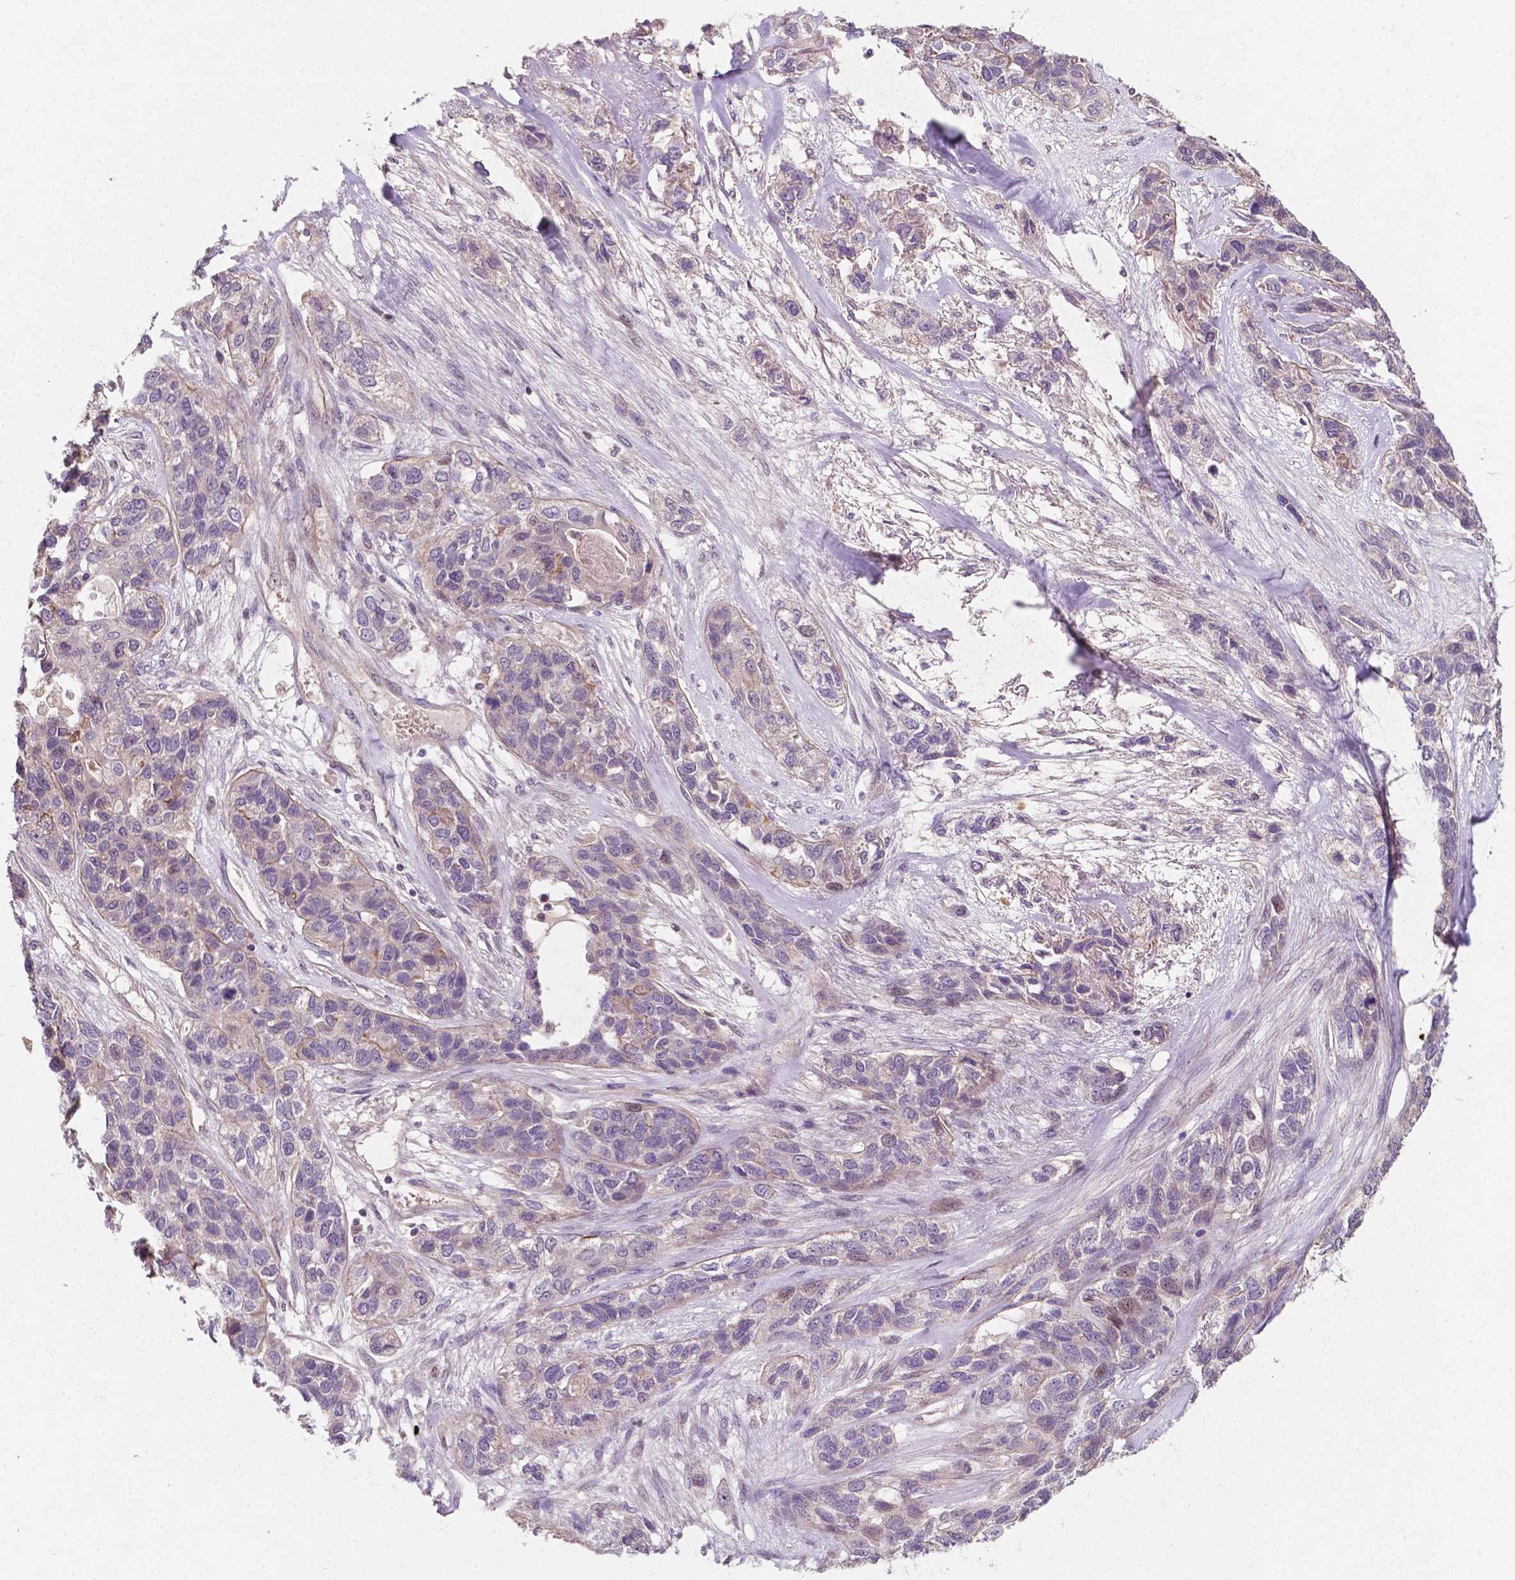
{"staining": {"intensity": "weak", "quantity": "<25%", "location": "cytoplasmic/membranous"}, "tissue": "lung cancer", "cell_type": "Tumor cells", "image_type": "cancer", "snomed": [{"axis": "morphology", "description": "Squamous cell carcinoma, NOS"}, {"axis": "topography", "description": "Lung"}], "caption": "A high-resolution image shows IHC staining of lung cancer, which exhibits no significant expression in tumor cells.", "gene": "DUSP16", "patient": {"sex": "female", "age": 70}}